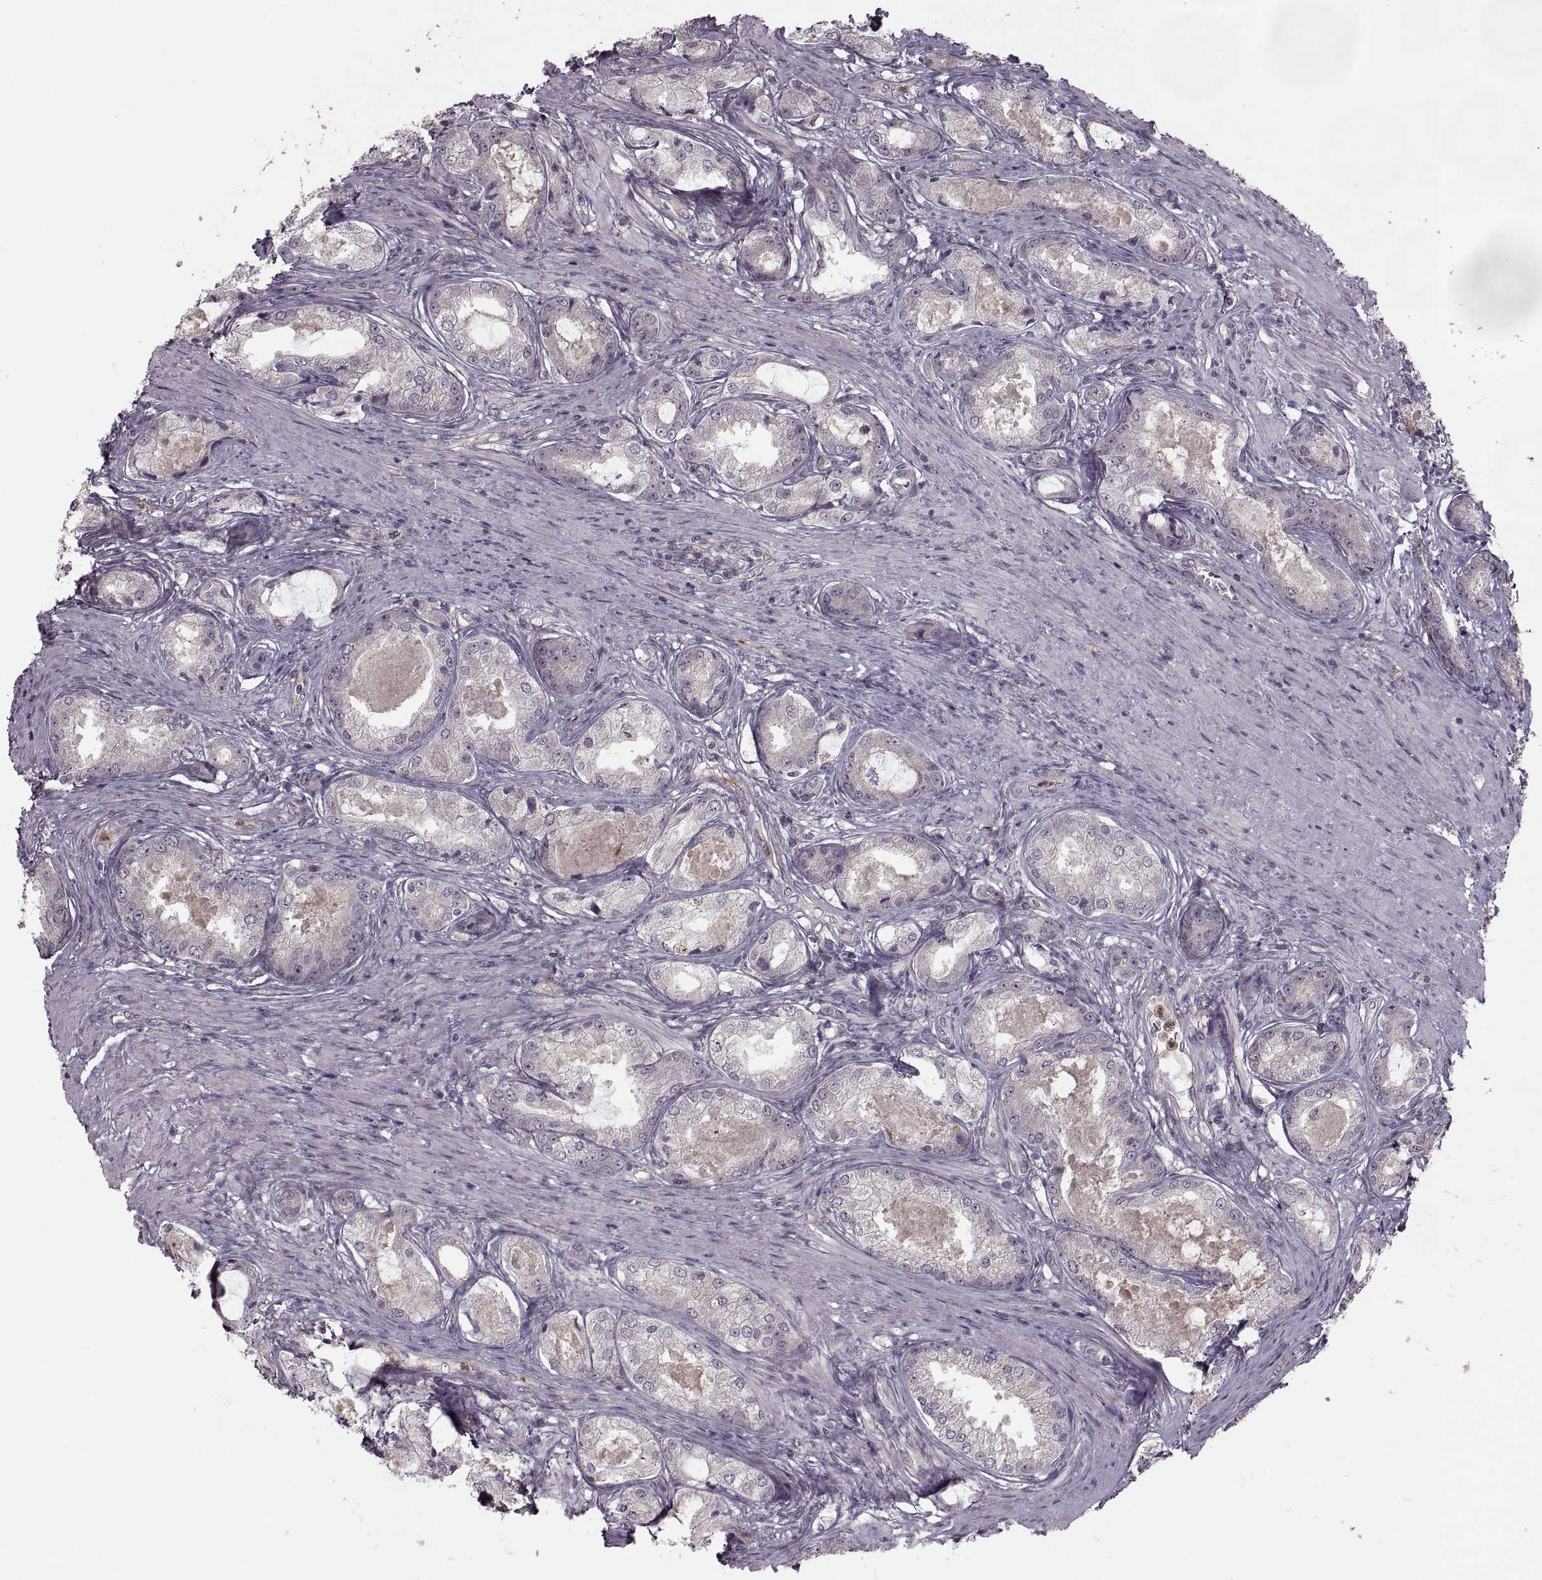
{"staining": {"intensity": "negative", "quantity": "none", "location": "none"}, "tissue": "prostate cancer", "cell_type": "Tumor cells", "image_type": "cancer", "snomed": [{"axis": "morphology", "description": "Adenocarcinoma, Low grade"}, {"axis": "topography", "description": "Prostate"}], "caption": "A photomicrograph of prostate low-grade adenocarcinoma stained for a protein exhibits no brown staining in tumor cells. (Stains: DAB (3,3'-diaminobenzidine) IHC with hematoxylin counter stain, Microscopy: brightfield microscopy at high magnification).", "gene": "PIERCE1", "patient": {"sex": "male", "age": 68}}